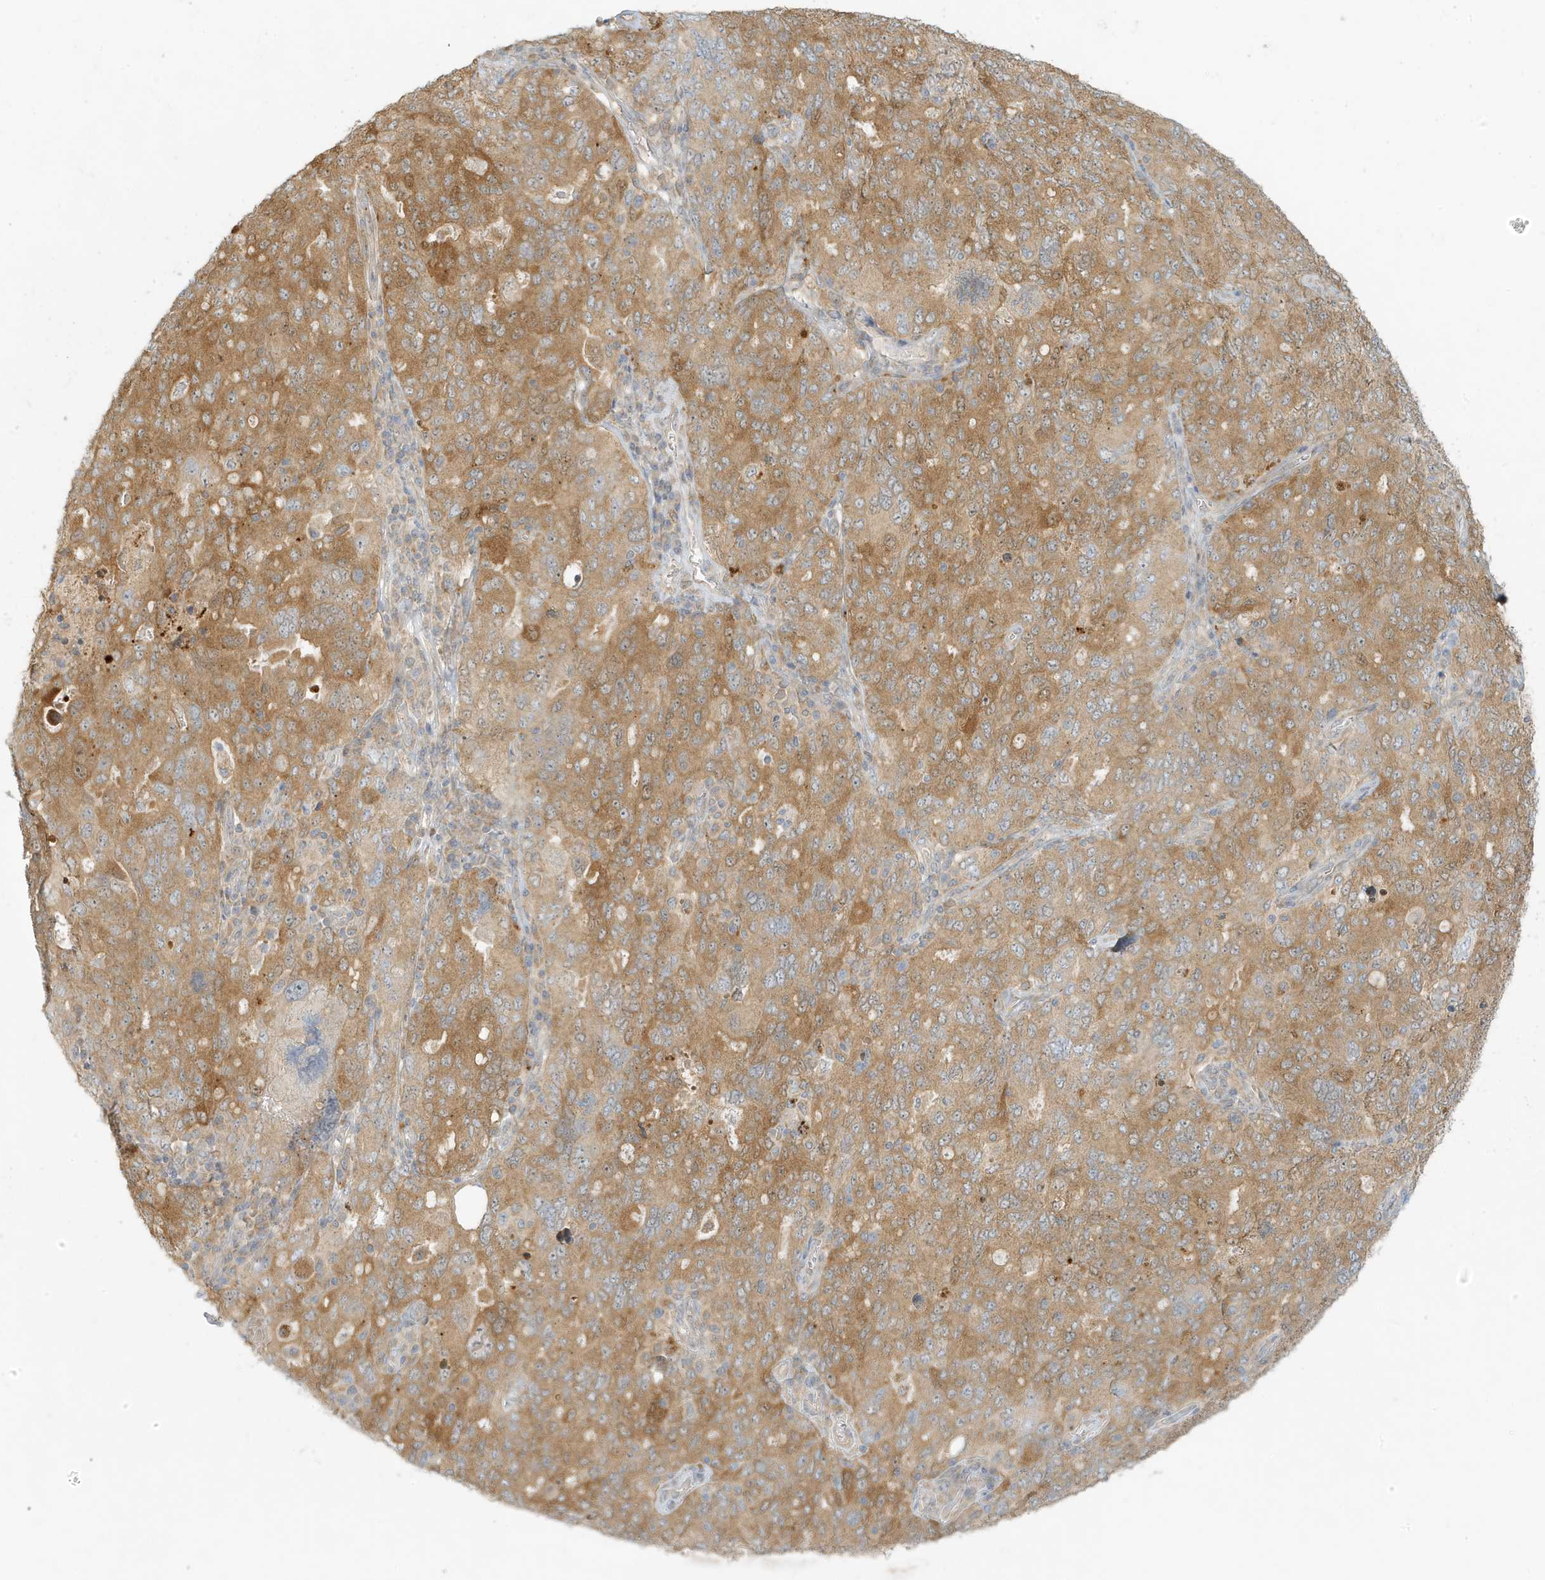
{"staining": {"intensity": "moderate", "quantity": ">75%", "location": "cytoplasmic/membranous"}, "tissue": "ovarian cancer", "cell_type": "Tumor cells", "image_type": "cancer", "snomed": [{"axis": "morphology", "description": "Carcinoma, endometroid"}, {"axis": "topography", "description": "Ovary"}], "caption": "Protein staining of ovarian cancer (endometroid carcinoma) tissue exhibits moderate cytoplasmic/membranous staining in about >75% of tumor cells.", "gene": "MCOLN1", "patient": {"sex": "female", "age": 62}}